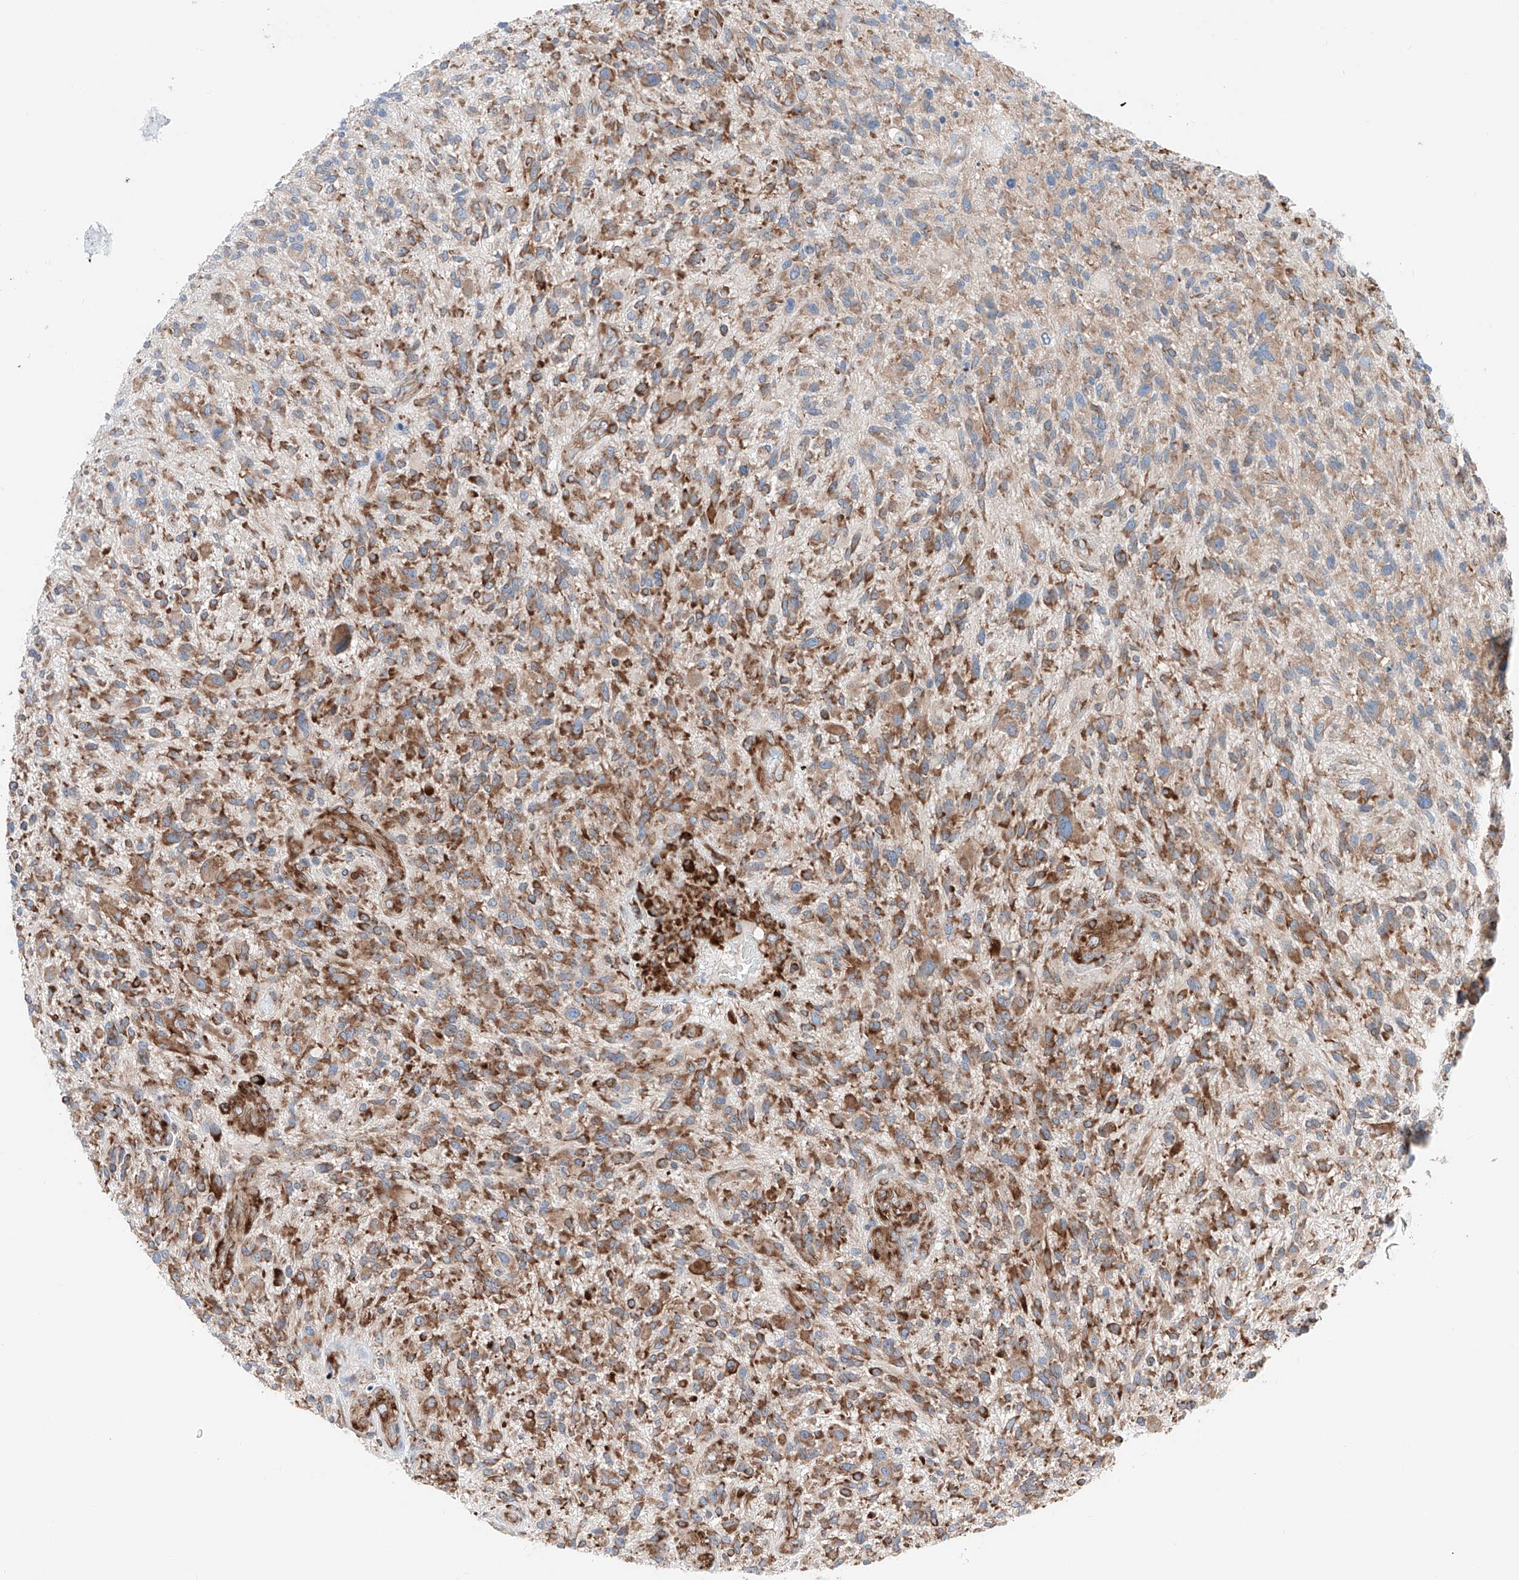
{"staining": {"intensity": "moderate", "quantity": ">75%", "location": "cytoplasmic/membranous"}, "tissue": "glioma", "cell_type": "Tumor cells", "image_type": "cancer", "snomed": [{"axis": "morphology", "description": "Glioma, malignant, High grade"}, {"axis": "topography", "description": "Brain"}], "caption": "Immunohistochemical staining of human high-grade glioma (malignant) demonstrates medium levels of moderate cytoplasmic/membranous expression in about >75% of tumor cells.", "gene": "CRELD1", "patient": {"sex": "male", "age": 47}}